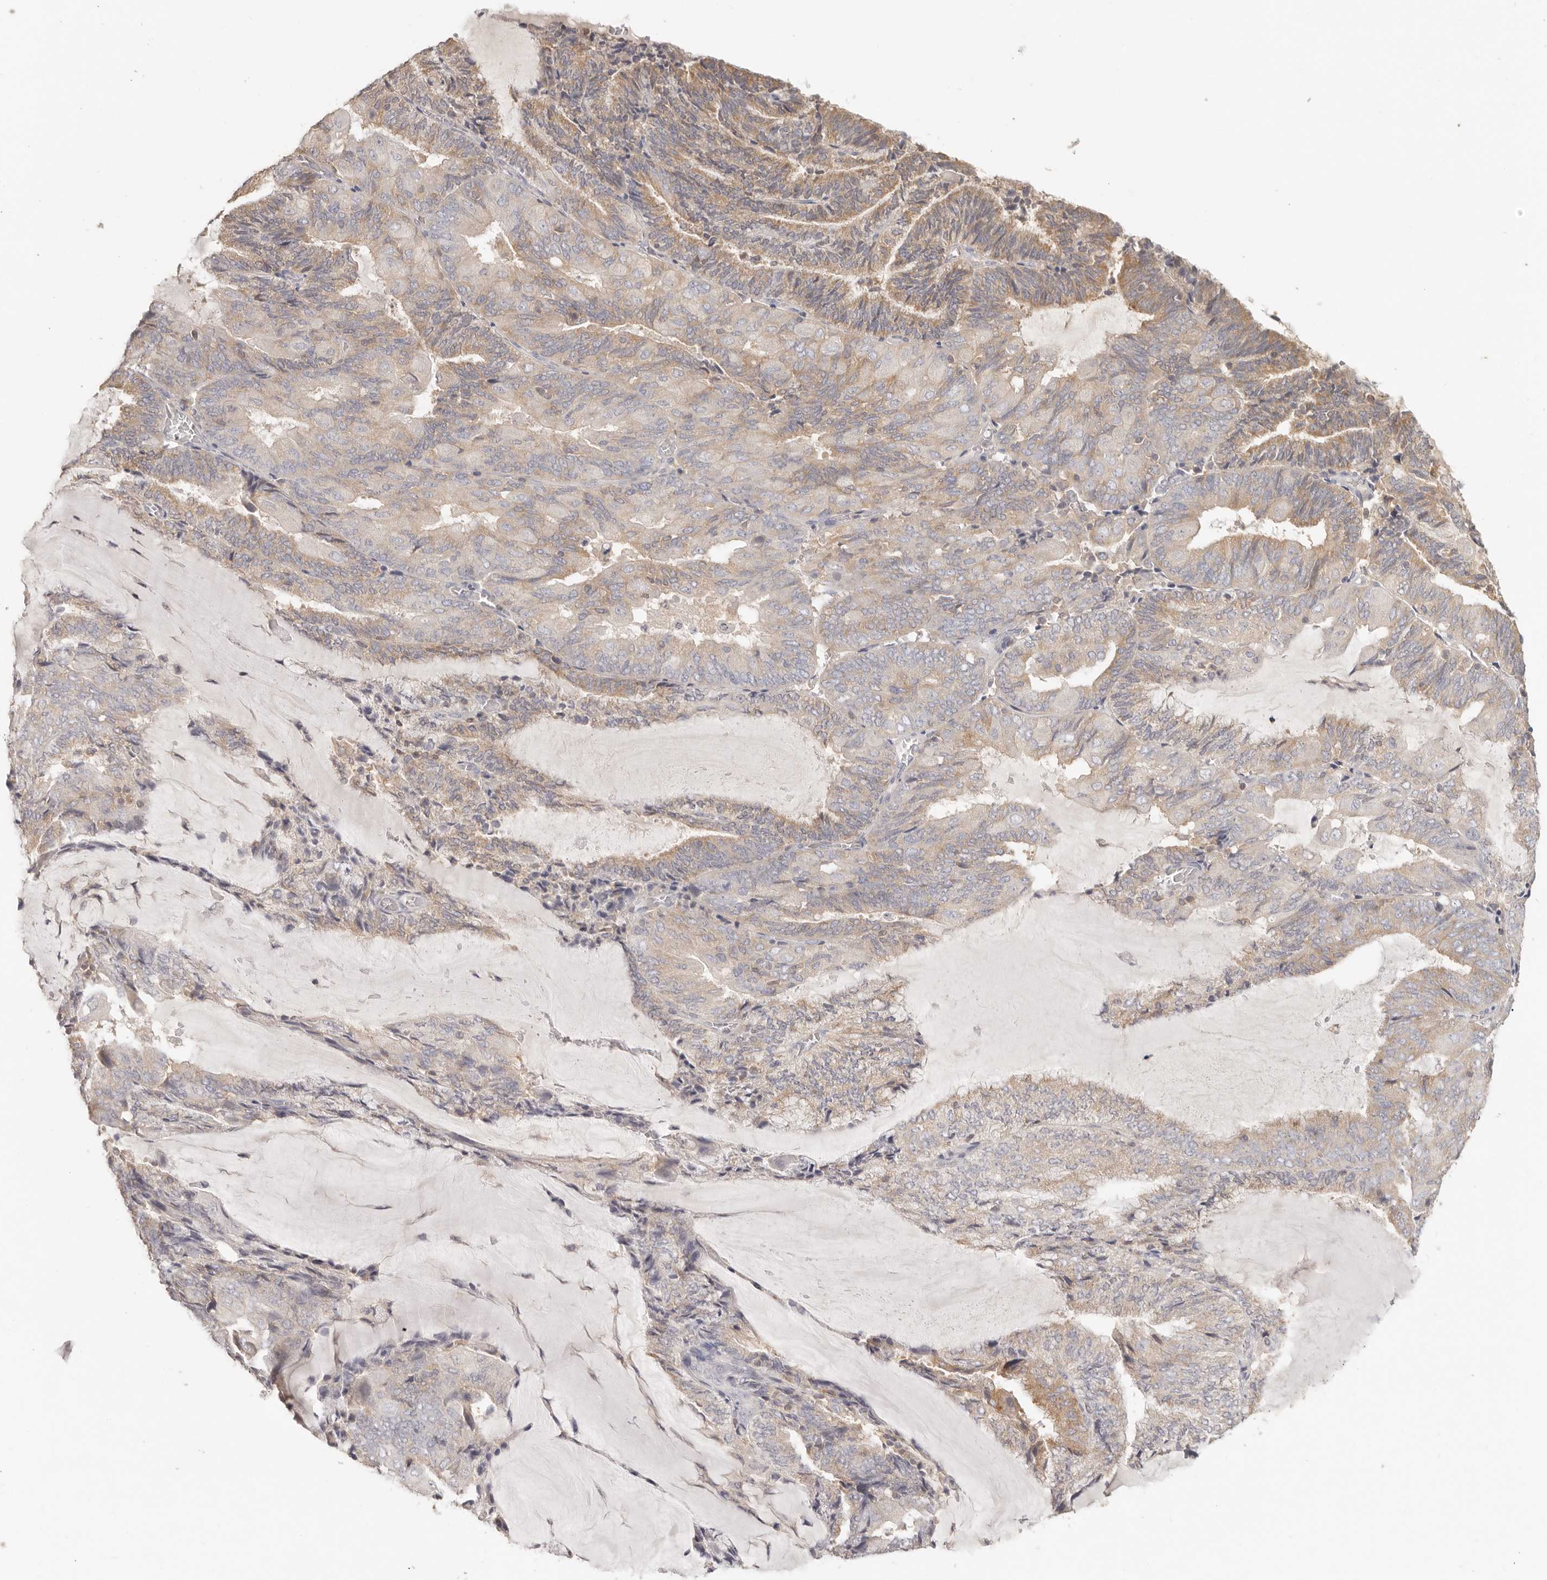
{"staining": {"intensity": "moderate", "quantity": "25%-75%", "location": "cytoplasmic/membranous"}, "tissue": "endometrial cancer", "cell_type": "Tumor cells", "image_type": "cancer", "snomed": [{"axis": "morphology", "description": "Adenocarcinoma, NOS"}, {"axis": "topography", "description": "Endometrium"}], "caption": "This micrograph exhibits endometrial adenocarcinoma stained with IHC to label a protein in brown. The cytoplasmic/membranous of tumor cells show moderate positivity for the protein. Nuclei are counter-stained blue.", "gene": "CSK", "patient": {"sex": "female", "age": 81}}